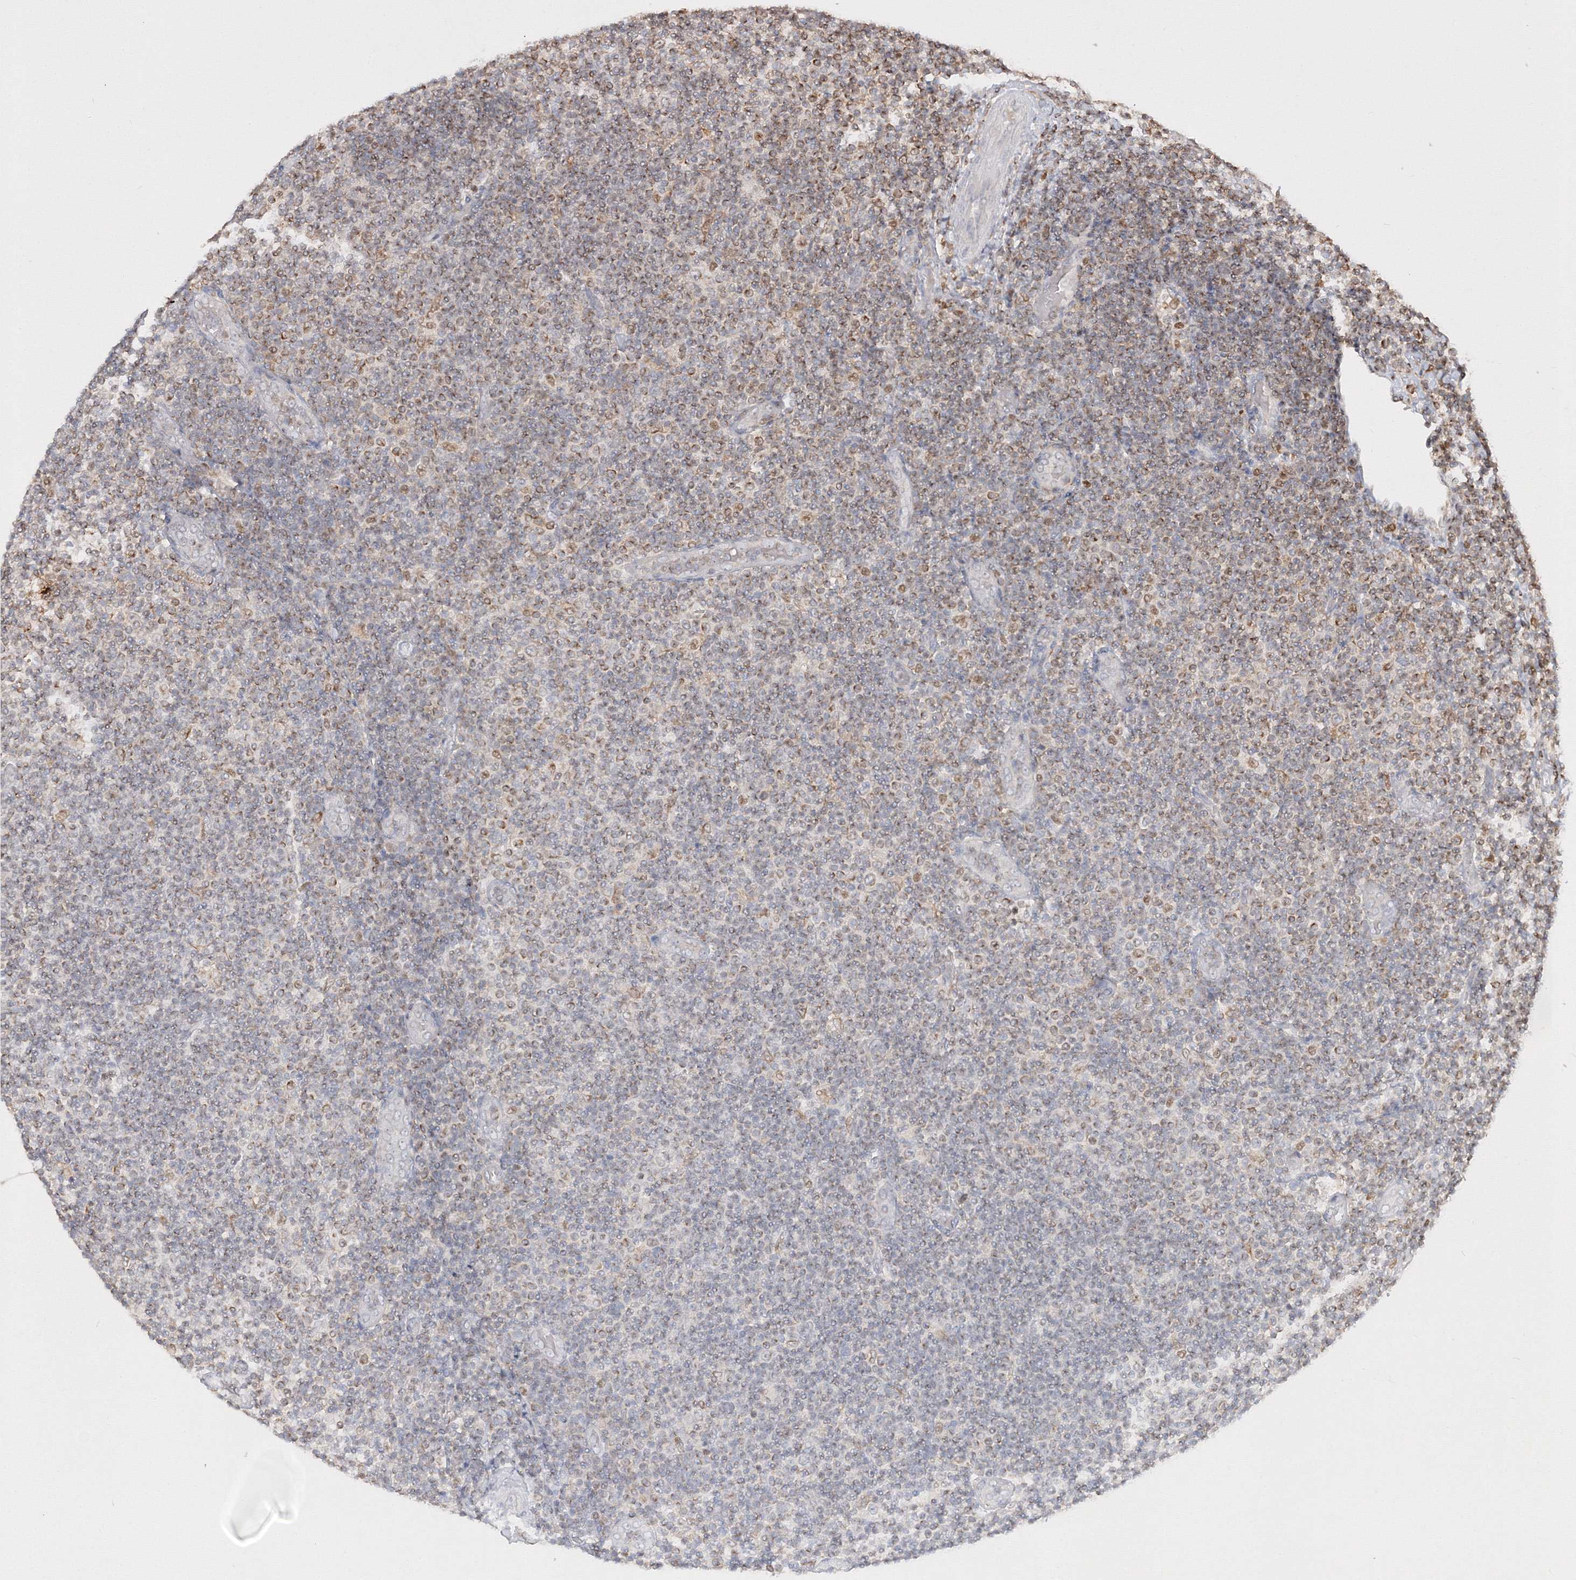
{"staining": {"intensity": "weak", "quantity": "25%-75%", "location": "cytoplasmic/membranous"}, "tissue": "lymphoma", "cell_type": "Tumor cells", "image_type": "cancer", "snomed": [{"axis": "morphology", "description": "Malignant lymphoma, non-Hodgkin's type, Low grade"}, {"axis": "topography", "description": "Lymph node"}], "caption": "High-magnification brightfield microscopy of lymphoma stained with DAB (brown) and counterstained with hematoxylin (blue). tumor cells exhibit weak cytoplasmic/membranous staining is appreciated in approximately25%-75% of cells. The staining is performed using DAB brown chromogen to label protein expression. The nuclei are counter-stained blue using hematoxylin.", "gene": "TMEM50B", "patient": {"sex": "male", "age": 83}}